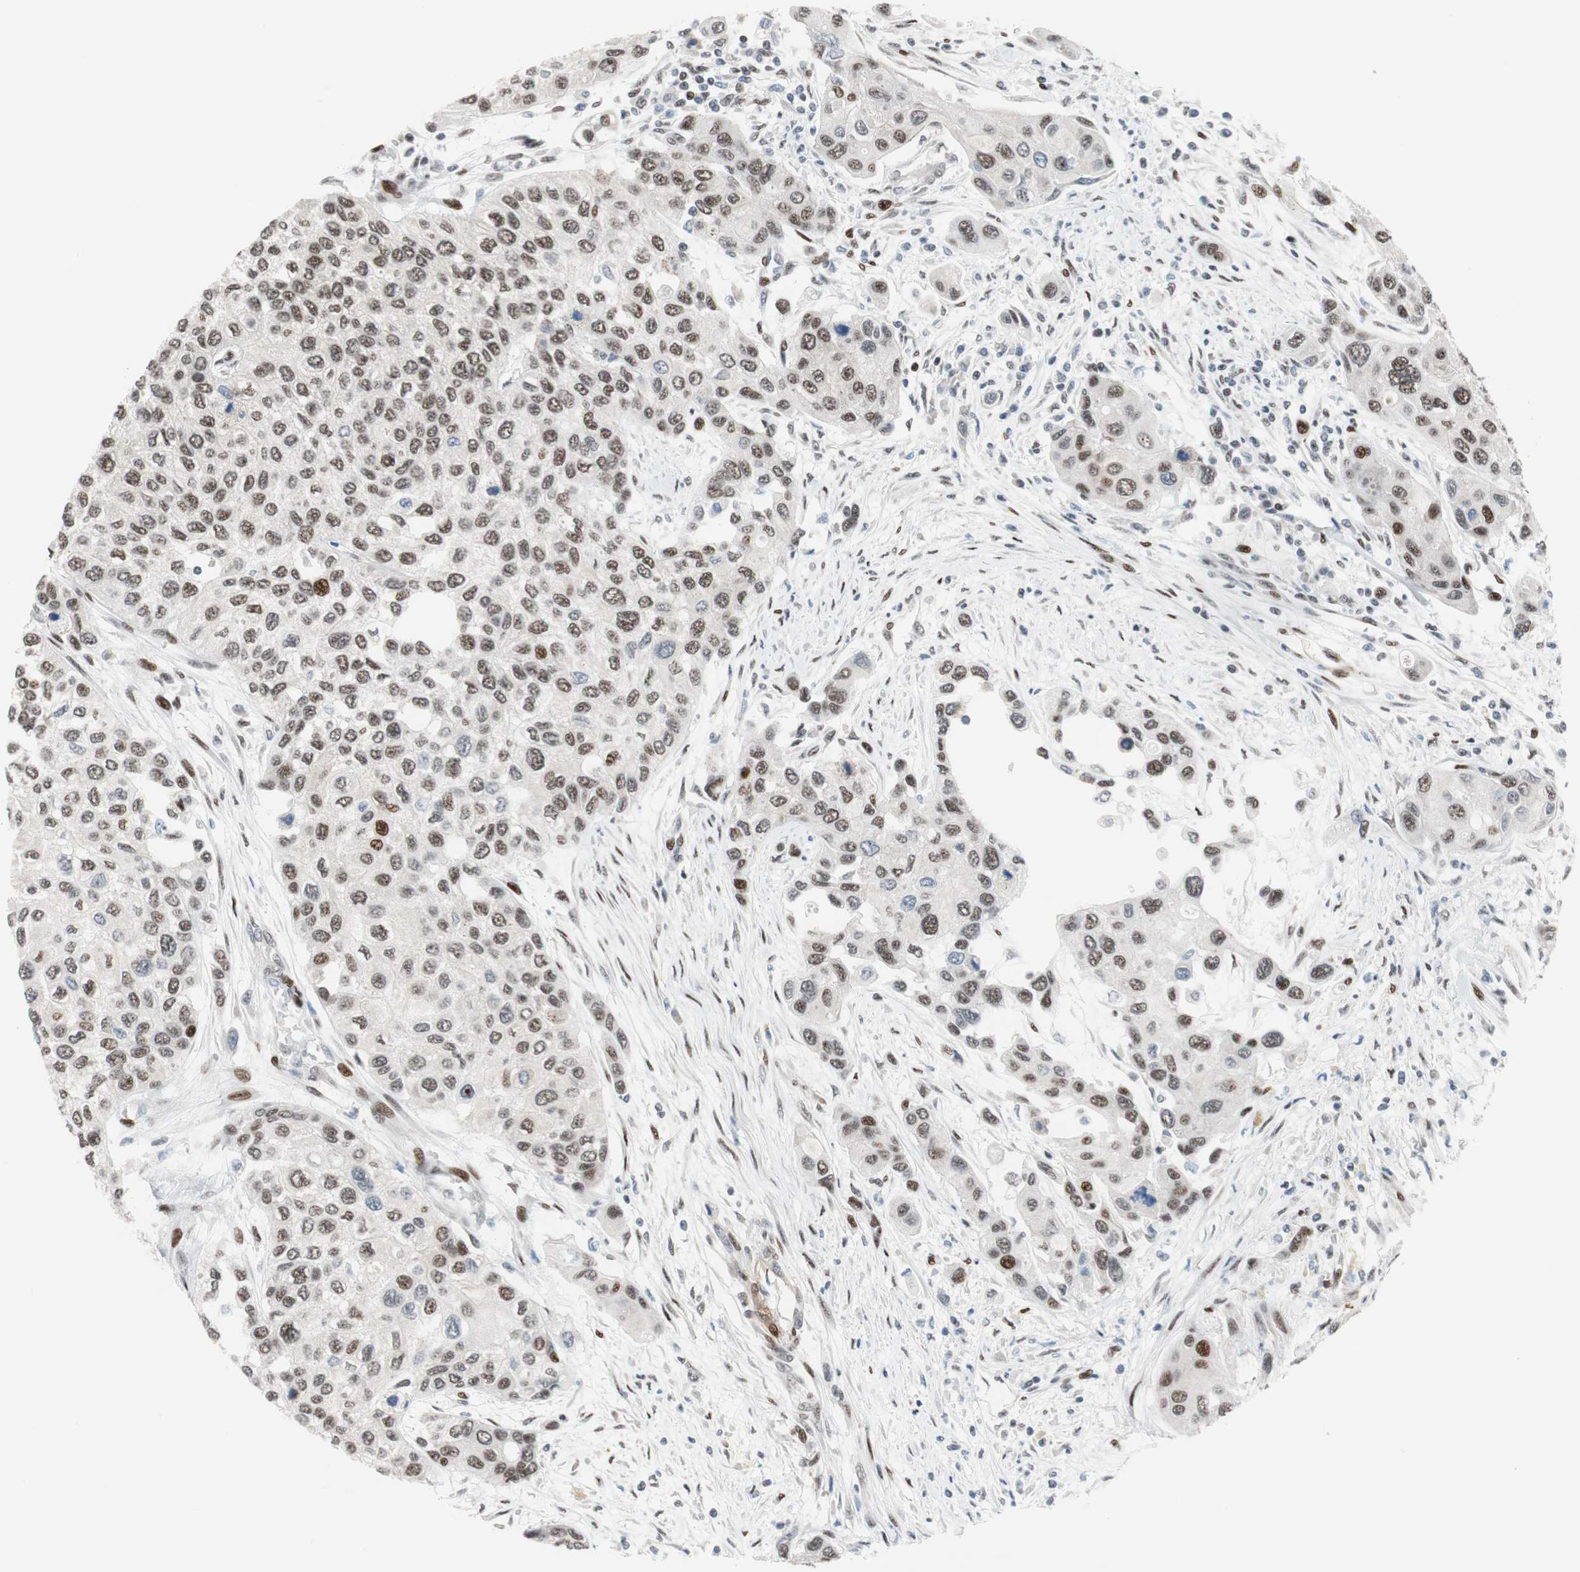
{"staining": {"intensity": "moderate", "quantity": "25%-75%", "location": "nuclear"}, "tissue": "urothelial cancer", "cell_type": "Tumor cells", "image_type": "cancer", "snomed": [{"axis": "morphology", "description": "Urothelial carcinoma, High grade"}, {"axis": "topography", "description": "Urinary bladder"}], "caption": "Urothelial cancer stained with immunohistochemistry reveals moderate nuclear positivity in about 25%-75% of tumor cells. The protein is stained brown, and the nuclei are stained in blue (DAB IHC with brightfield microscopy, high magnification).", "gene": "FBXO44", "patient": {"sex": "female", "age": 56}}